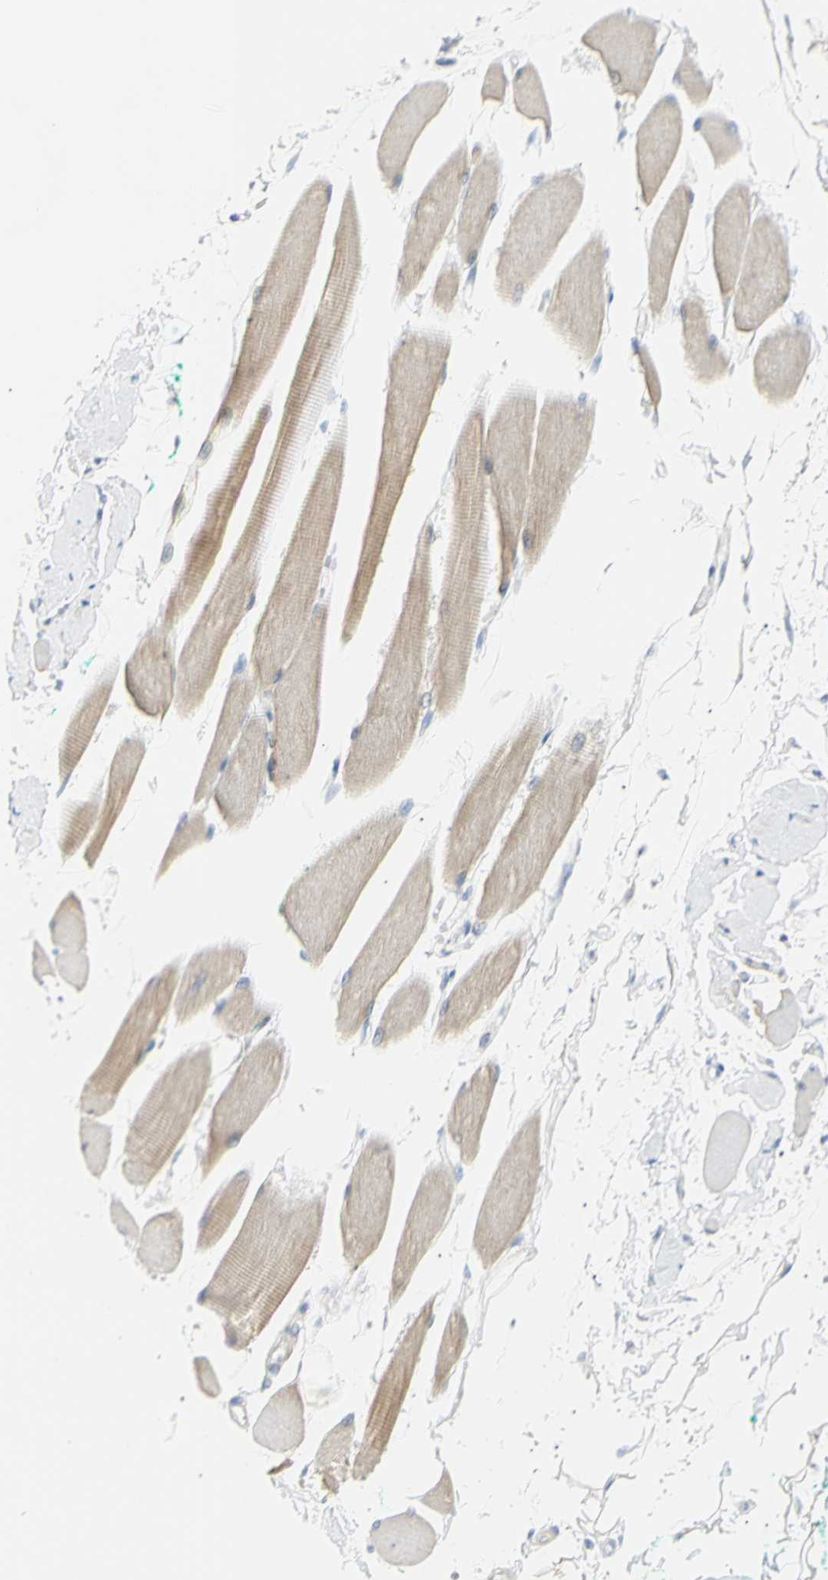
{"staining": {"intensity": "weak", "quantity": ">75%", "location": "cytoplasmic/membranous"}, "tissue": "skeletal muscle", "cell_type": "Myocytes", "image_type": "normal", "snomed": [{"axis": "morphology", "description": "Normal tissue, NOS"}, {"axis": "topography", "description": "Skeletal muscle"}, {"axis": "topography", "description": "Oral tissue"}, {"axis": "topography", "description": "Peripheral nerve tissue"}], "caption": "The image shows staining of unremarkable skeletal muscle, revealing weak cytoplasmic/membranous protein positivity (brown color) within myocytes.", "gene": "B4GALNT3", "patient": {"sex": "female", "age": 84}}